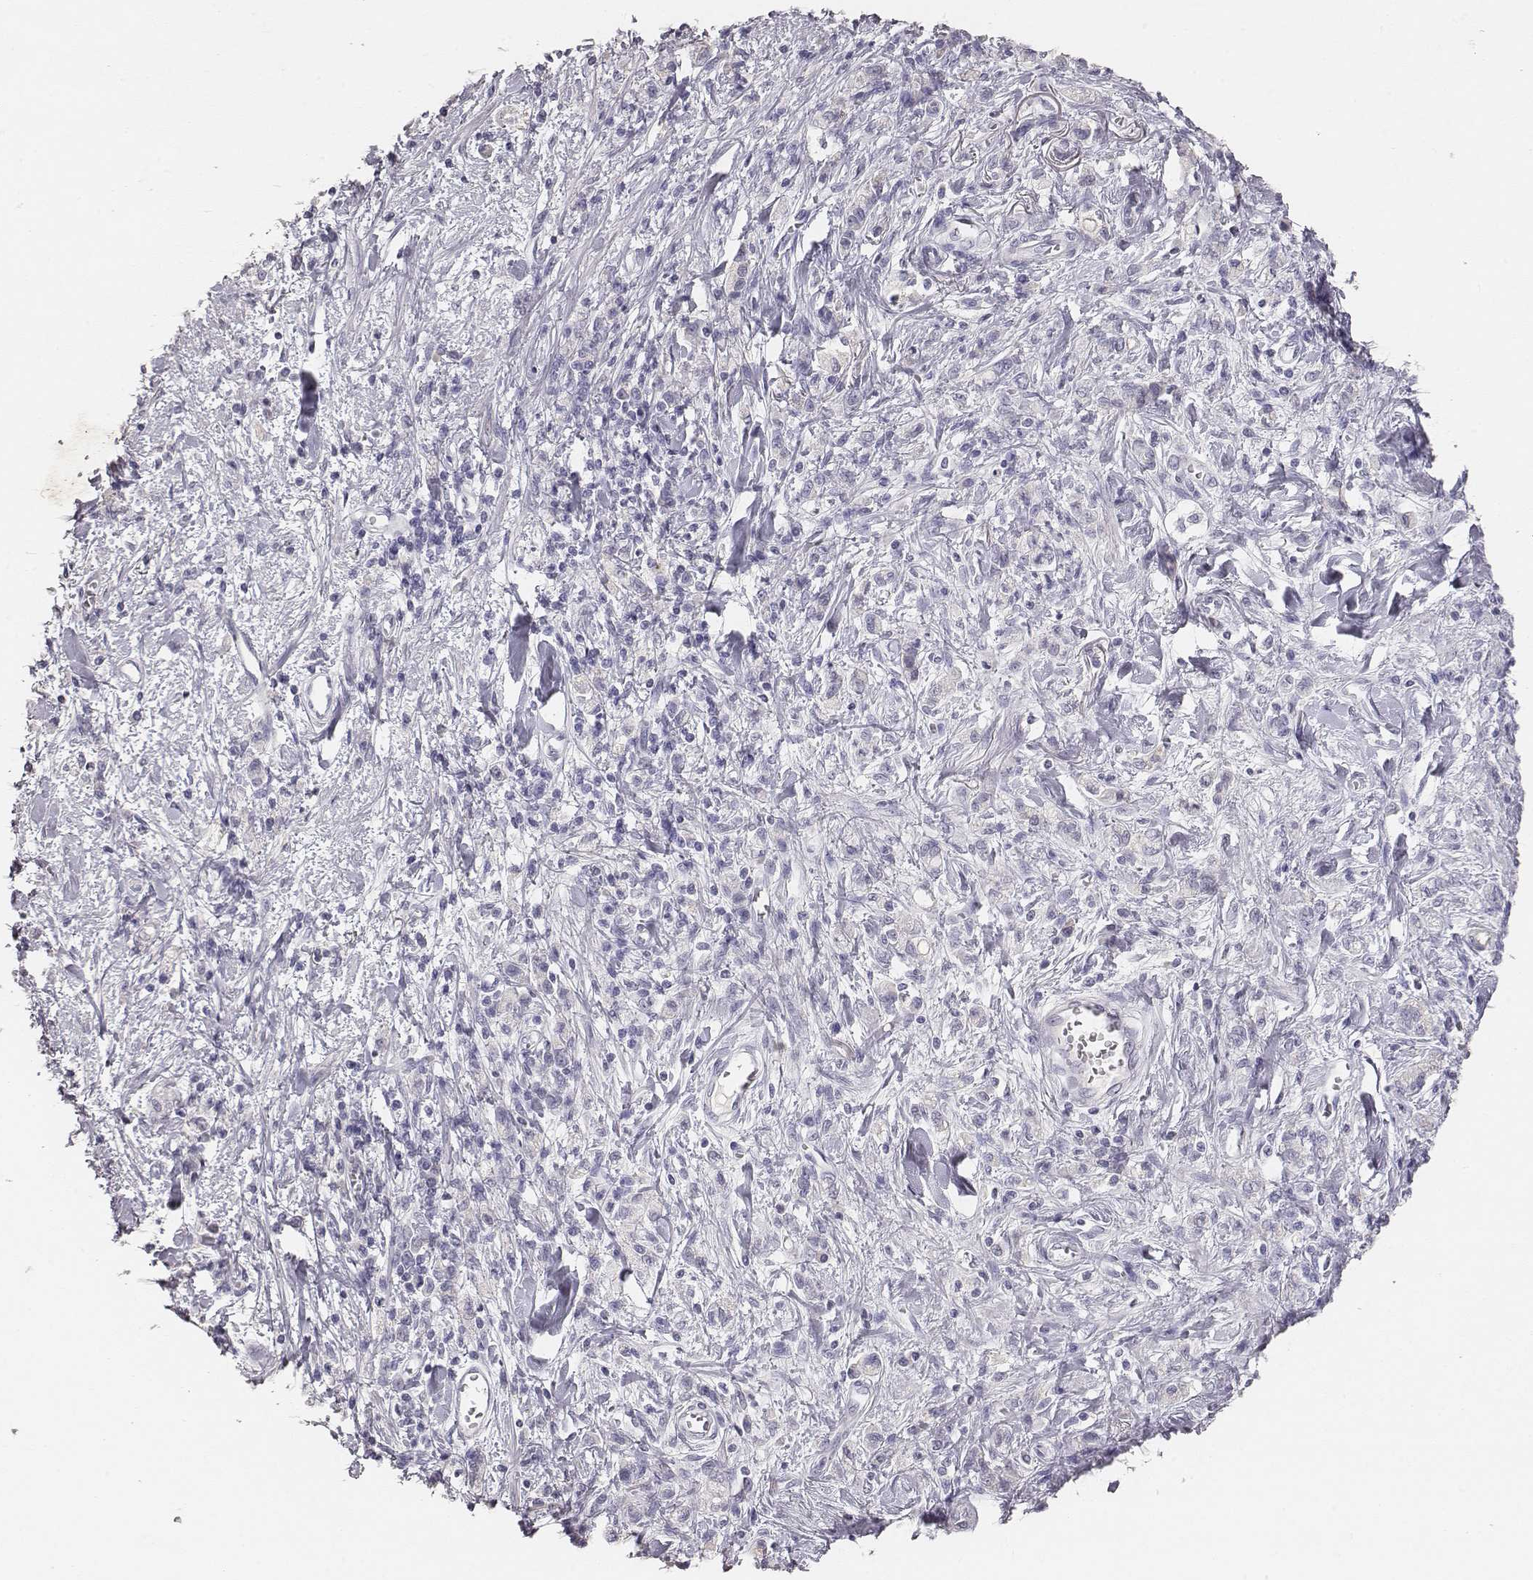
{"staining": {"intensity": "negative", "quantity": "none", "location": "none"}, "tissue": "stomach cancer", "cell_type": "Tumor cells", "image_type": "cancer", "snomed": [{"axis": "morphology", "description": "Adenocarcinoma, NOS"}, {"axis": "topography", "description": "Stomach"}], "caption": "Photomicrograph shows no protein expression in tumor cells of stomach adenocarcinoma tissue. (DAB IHC visualized using brightfield microscopy, high magnification).", "gene": "MYH6", "patient": {"sex": "male", "age": 77}}